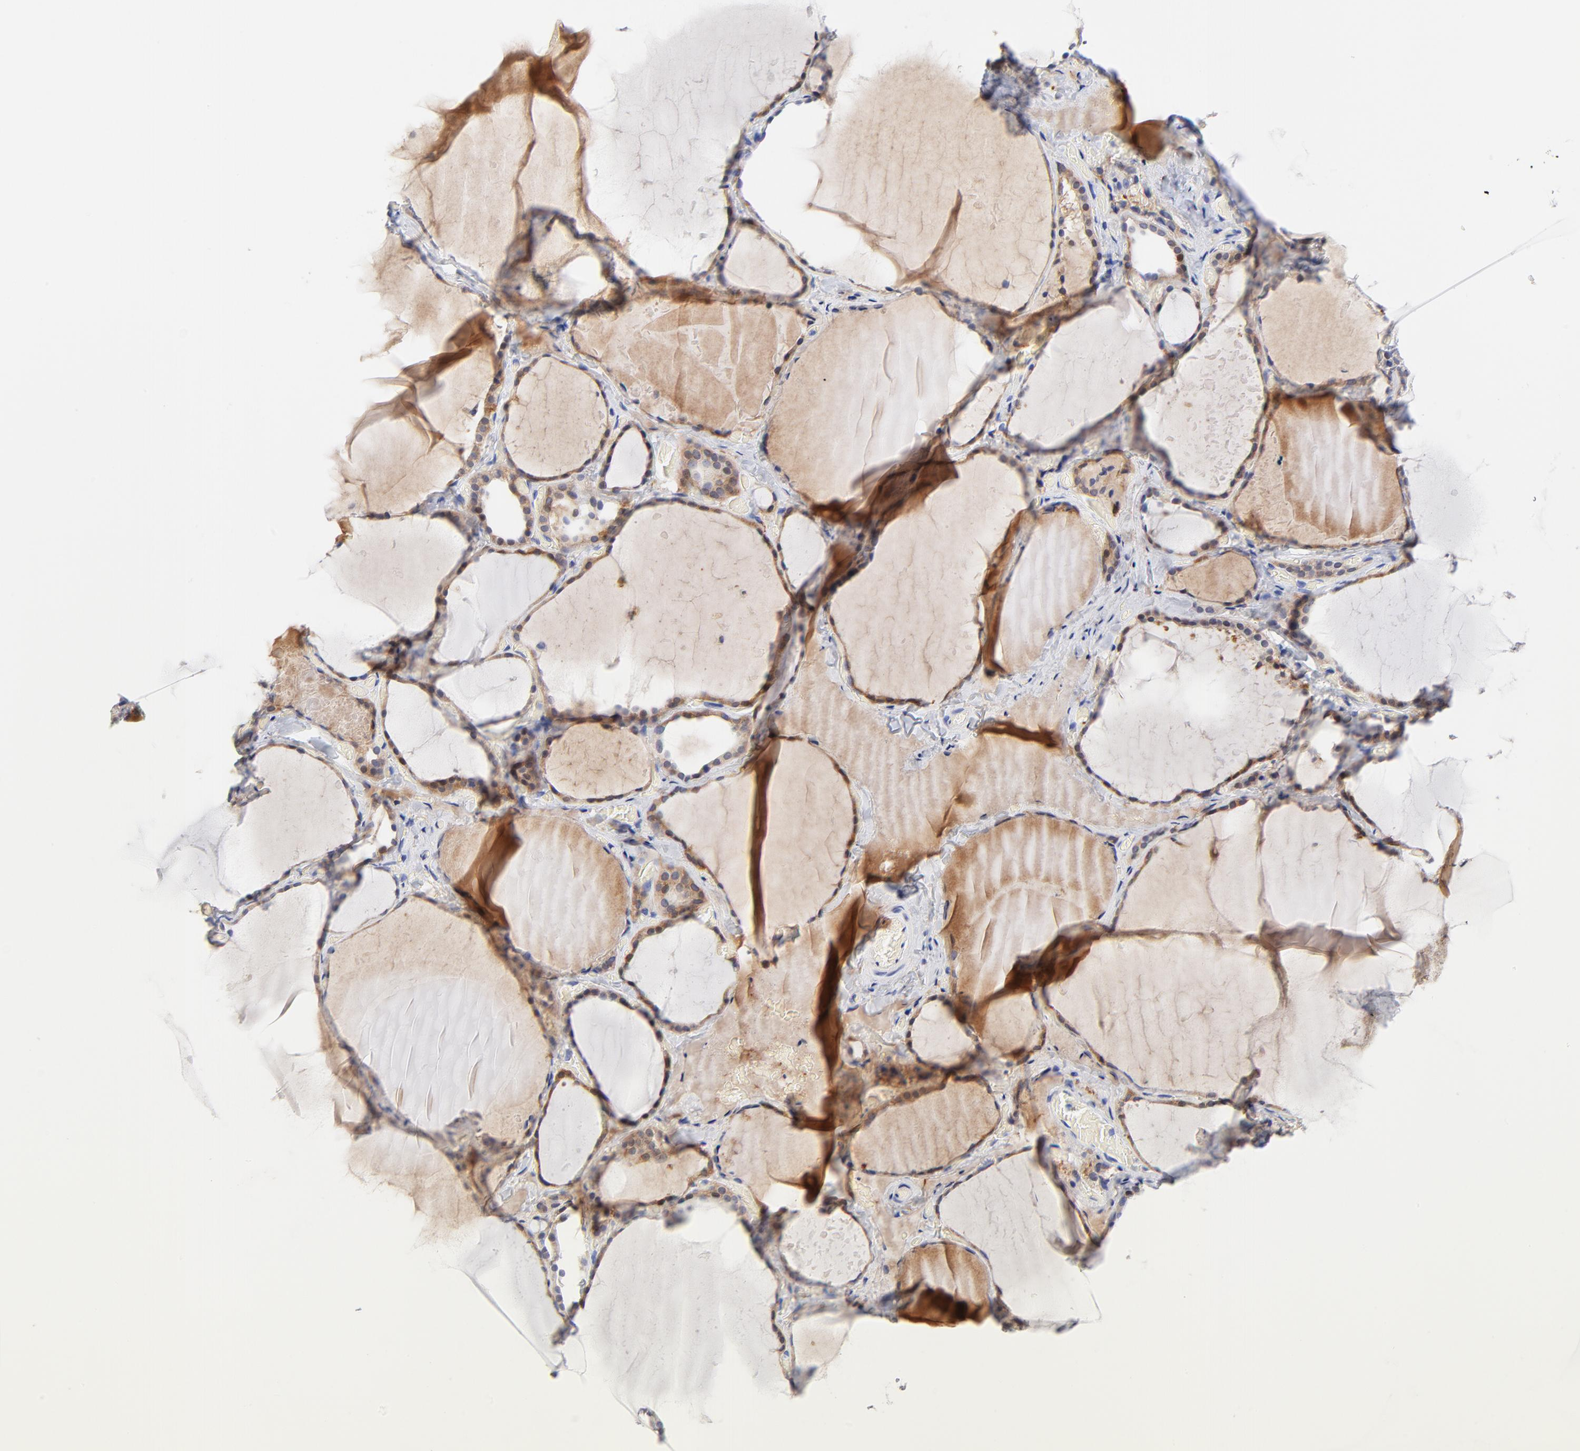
{"staining": {"intensity": "weak", "quantity": "25%-75%", "location": "cytoplasmic/membranous"}, "tissue": "thyroid gland", "cell_type": "Glandular cells", "image_type": "normal", "snomed": [{"axis": "morphology", "description": "Normal tissue, NOS"}, {"axis": "topography", "description": "Thyroid gland"}], "caption": "Brown immunohistochemical staining in benign thyroid gland reveals weak cytoplasmic/membranous staining in approximately 25%-75% of glandular cells.", "gene": "IGLV3", "patient": {"sex": "female", "age": 22}}